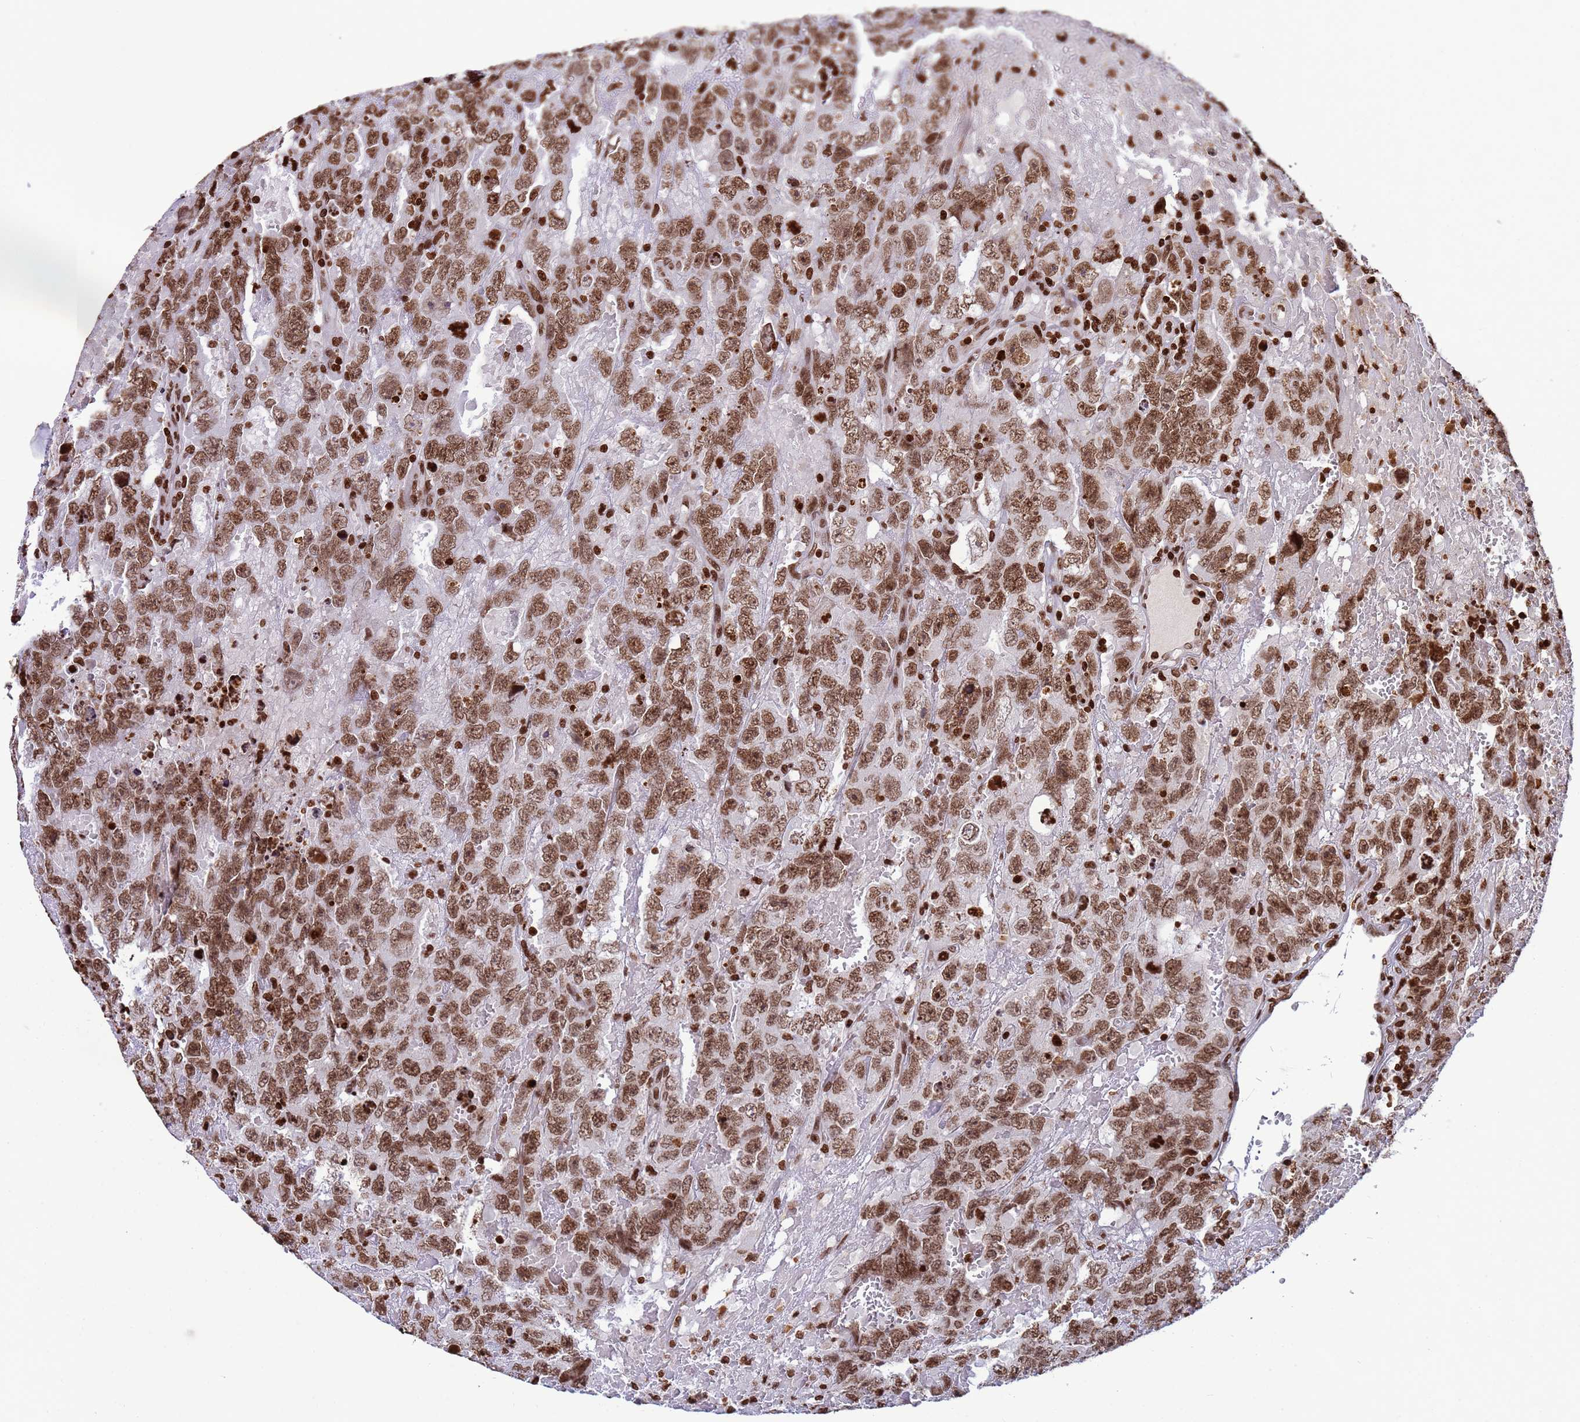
{"staining": {"intensity": "moderate", "quantity": ">75%", "location": "nuclear"}, "tissue": "testis cancer", "cell_type": "Tumor cells", "image_type": "cancer", "snomed": [{"axis": "morphology", "description": "Carcinoma, Embryonal, NOS"}, {"axis": "topography", "description": "Testis"}], "caption": "Immunohistochemistry (IHC) (DAB) staining of human testis cancer exhibits moderate nuclear protein positivity in approximately >75% of tumor cells.", "gene": "H3-3B", "patient": {"sex": "male", "age": 45}}